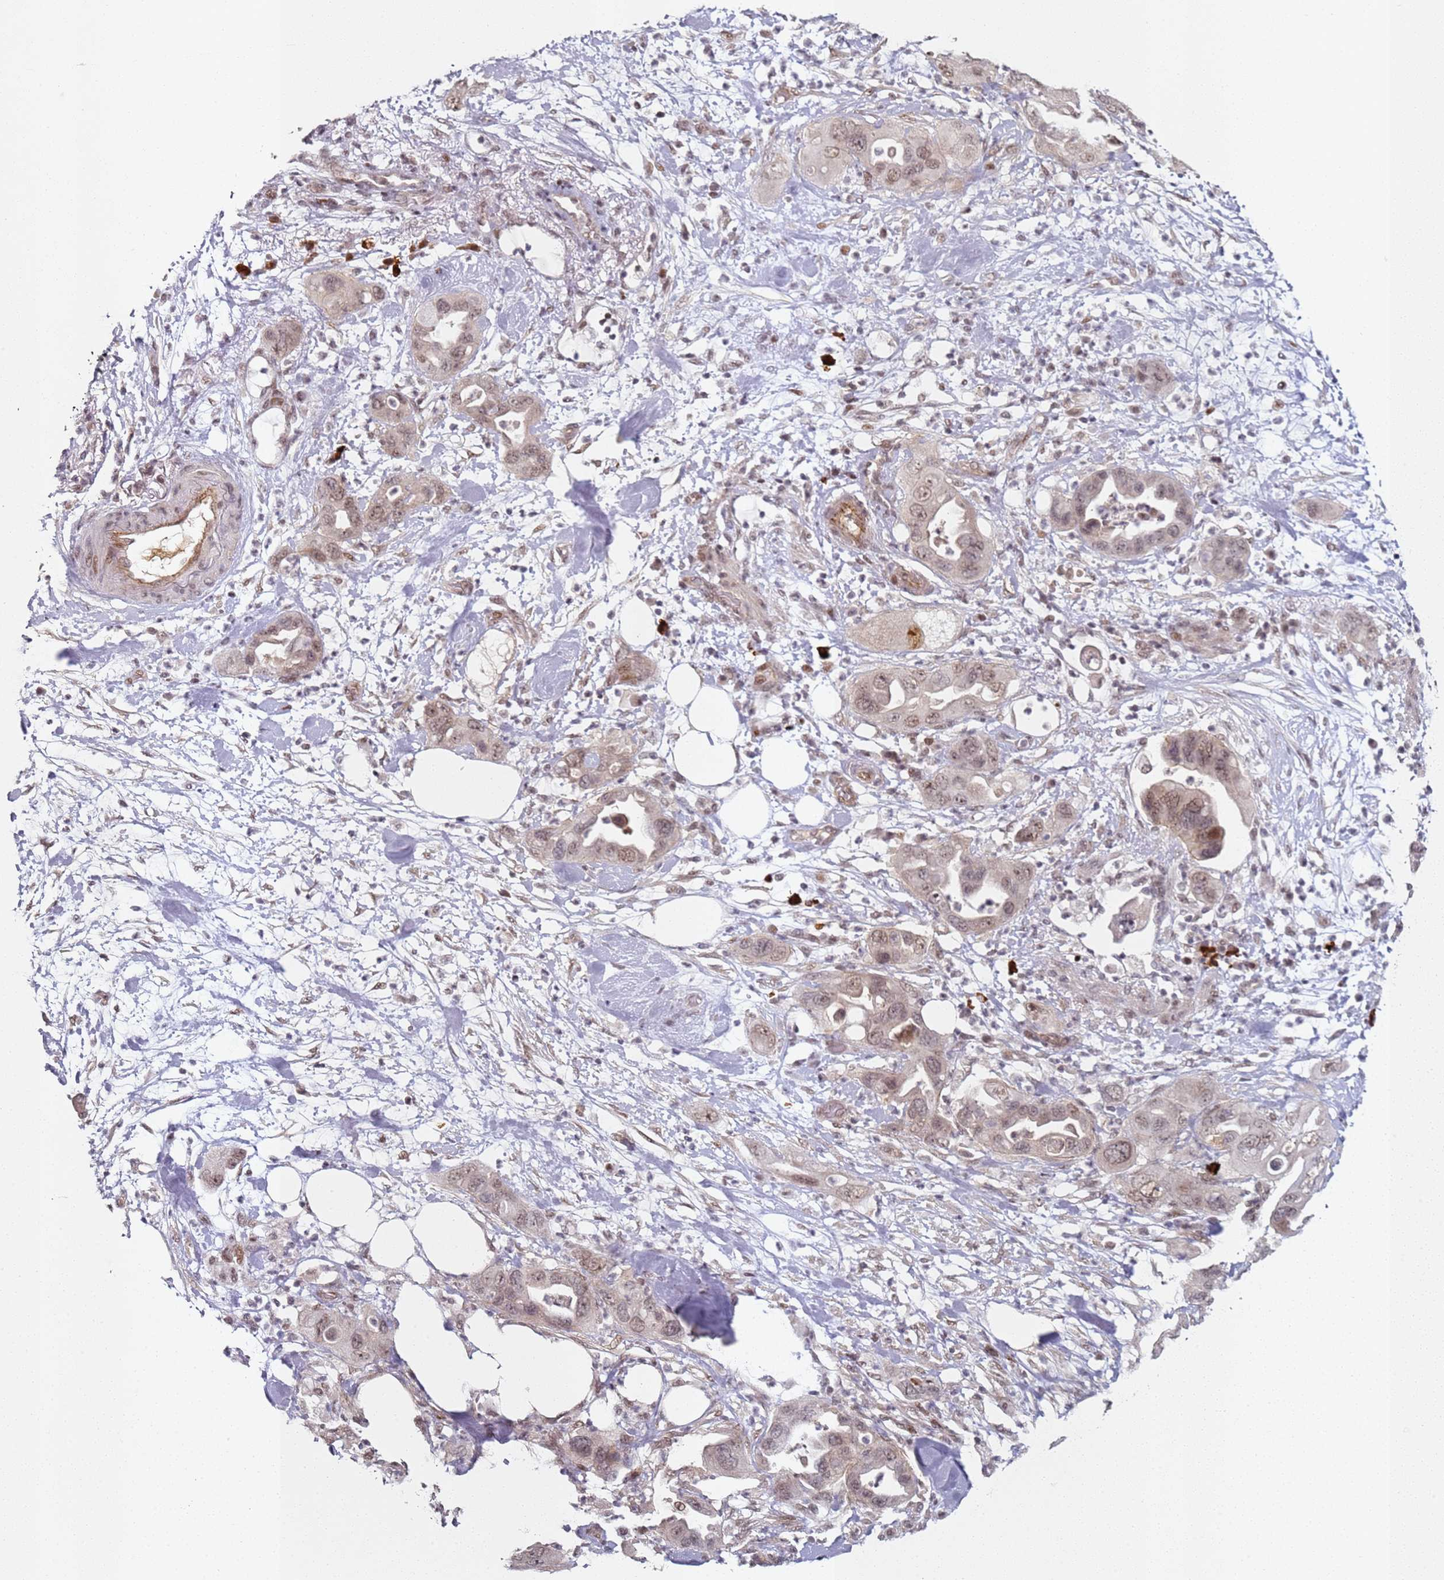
{"staining": {"intensity": "moderate", "quantity": ">75%", "location": "cytoplasmic/membranous,nuclear"}, "tissue": "pancreatic cancer", "cell_type": "Tumor cells", "image_type": "cancer", "snomed": [{"axis": "morphology", "description": "Adenocarcinoma, NOS"}, {"axis": "topography", "description": "Pancreas"}], "caption": "Immunohistochemistry (IHC) of human pancreatic adenocarcinoma reveals medium levels of moderate cytoplasmic/membranous and nuclear expression in about >75% of tumor cells. The protein of interest is stained brown, and the nuclei are stained in blue (DAB (3,3'-diaminobenzidine) IHC with brightfield microscopy, high magnification).", "gene": "ATF6B", "patient": {"sex": "female", "age": 71}}